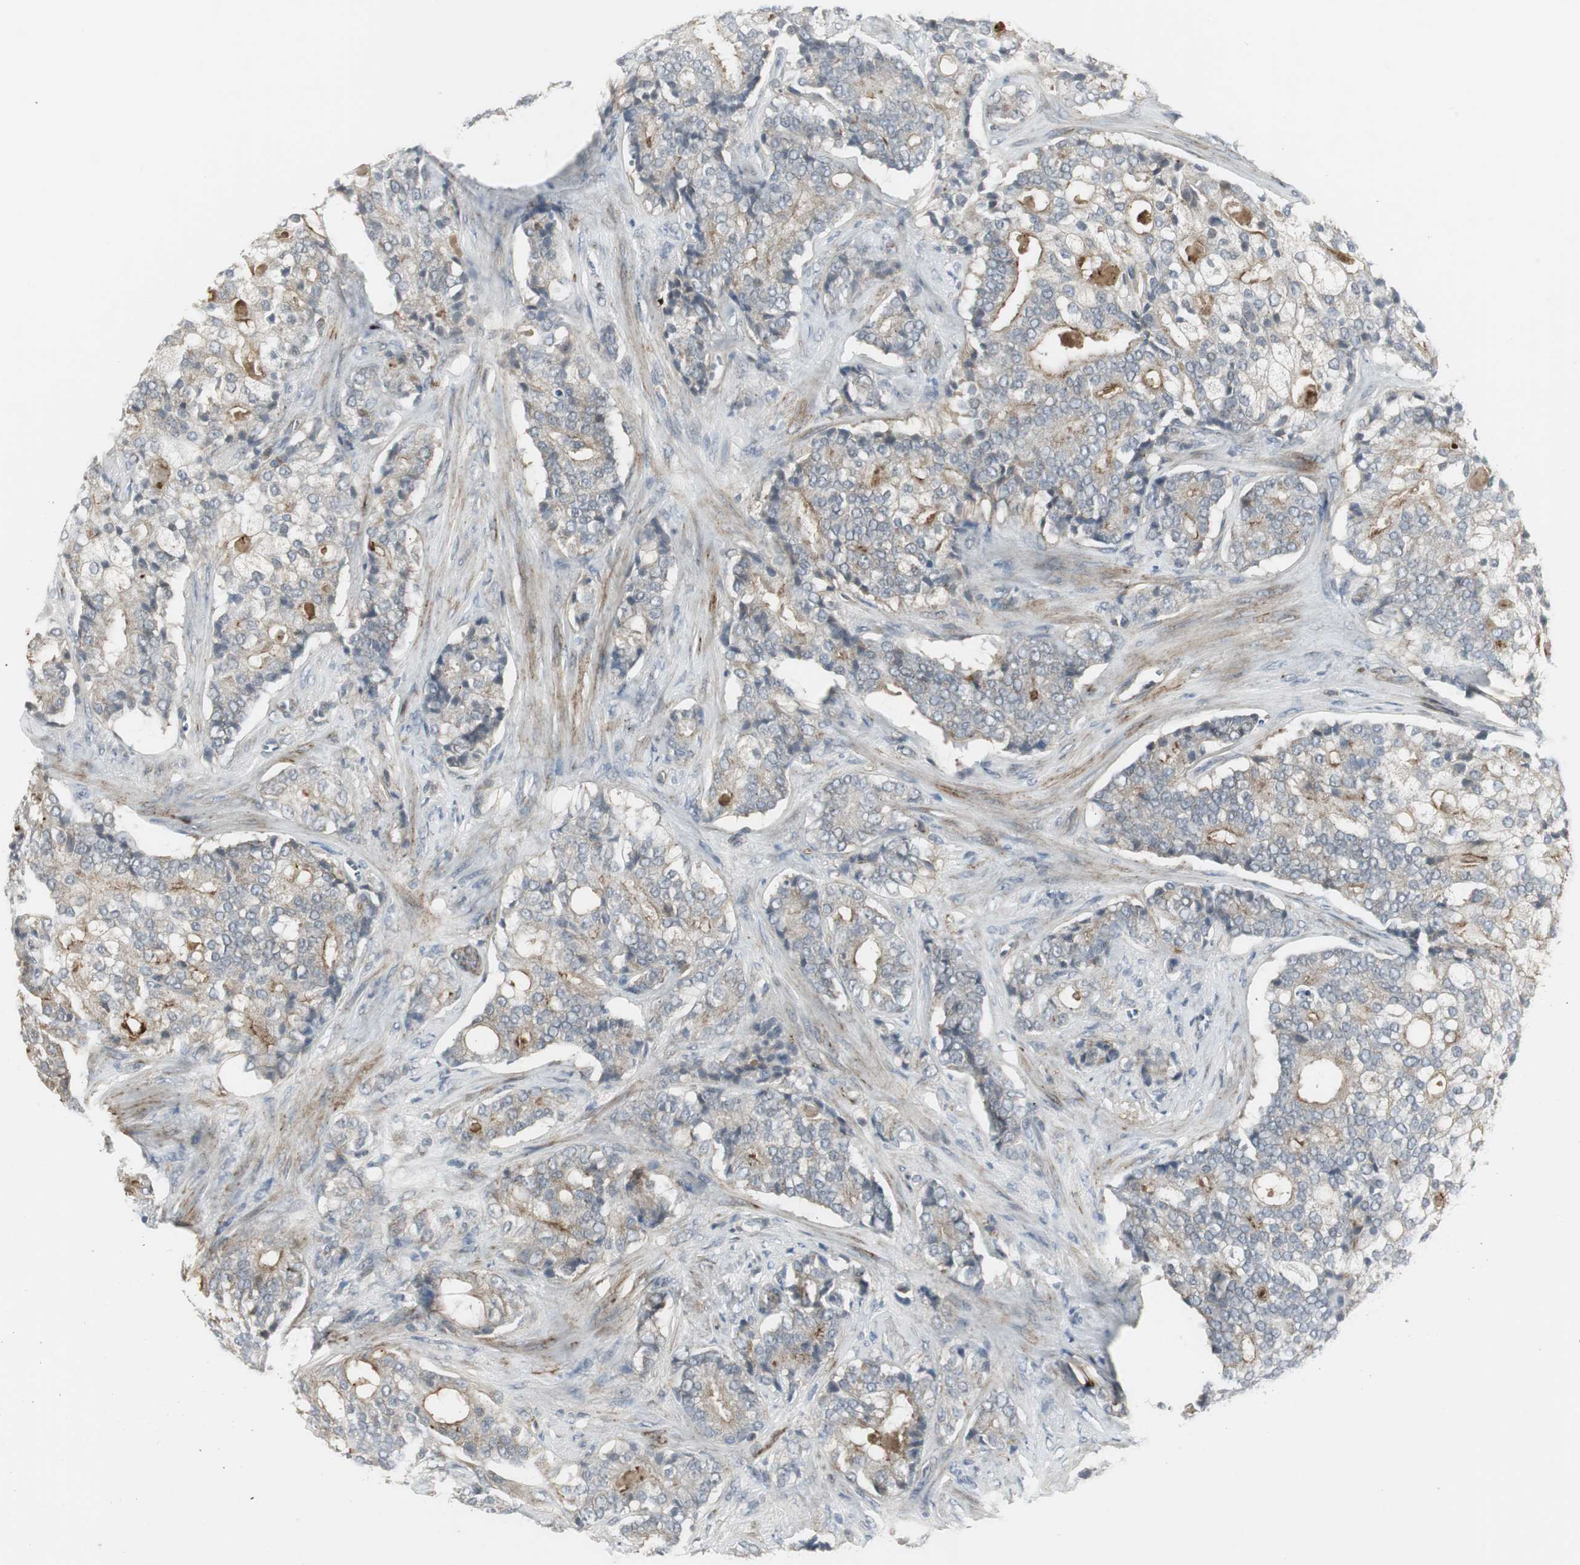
{"staining": {"intensity": "weak", "quantity": "<25%", "location": "cytoplasmic/membranous"}, "tissue": "prostate cancer", "cell_type": "Tumor cells", "image_type": "cancer", "snomed": [{"axis": "morphology", "description": "Adenocarcinoma, Low grade"}, {"axis": "topography", "description": "Prostate"}], "caption": "A high-resolution photomicrograph shows immunohistochemistry staining of prostate cancer (adenocarcinoma (low-grade)), which shows no significant positivity in tumor cells.", "gene": "SCYL3", "patient": {"sex": "male", "age": 58}}